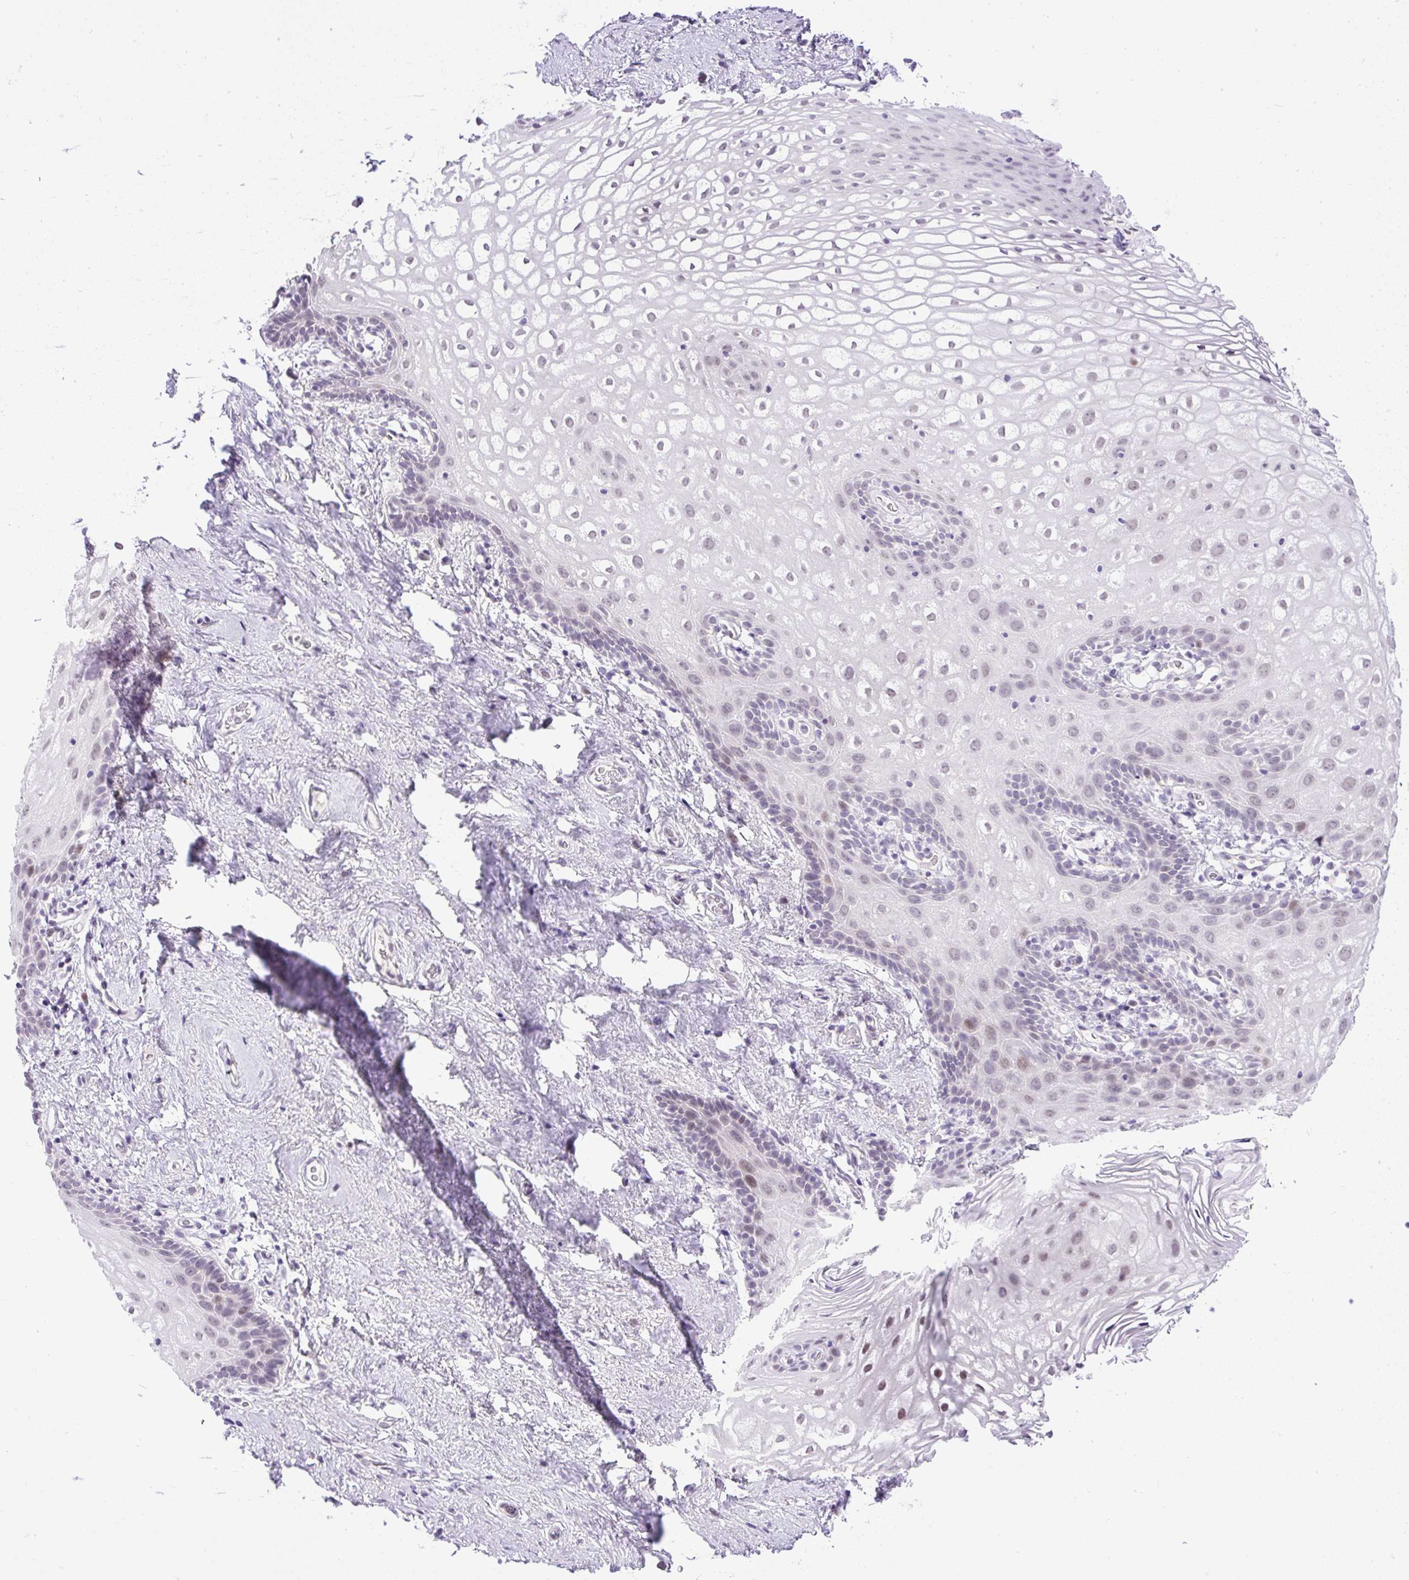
{"staining": {"intensity": "weak", "quantity": "<25%", "location": "nuclear"}, "tissue": "vagina", "cell_type": "Squamous epithelial cells", "image_type": "normal", "snomed": [{"axis": "morphology", "description": "Normal tissue, NOS"}, {"axis": "topography", "description": "Vagina"}, {"axis": "topography", "description": "Peripheral nerve tissue"}], "caption": "Immunohistochemistry histopathology image of unremarkable human vagina stained for a protein (brown), which shows no expression in squamous epithelial cells.", "gene": "WNT10B", "patient": {"sex": "female", "age": 71}}